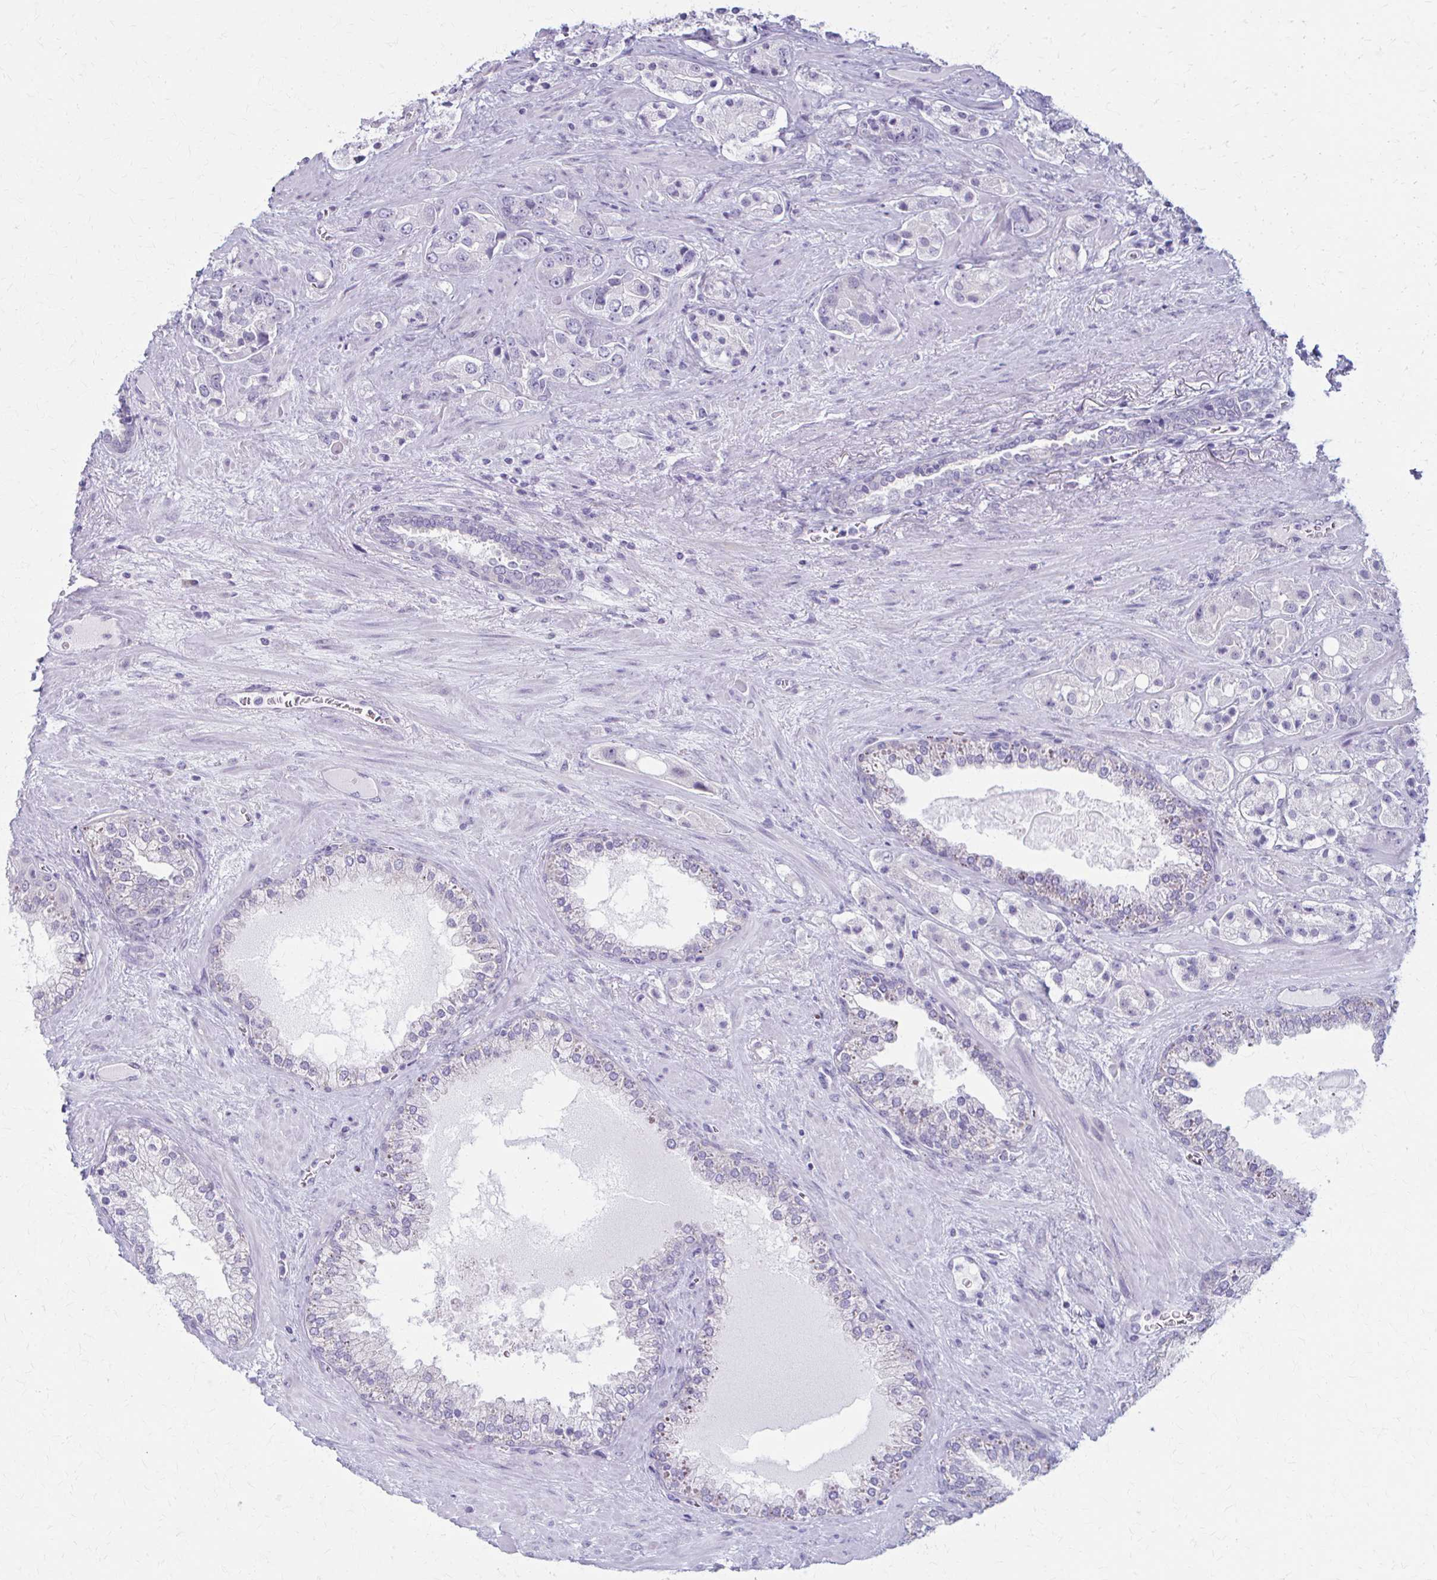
{"staining": {"intensity": "negative", "quantity": "none", "location": "none"}, "tissue": "prostate cancer", "cell_type": "Tumor cells", "image_type": "cancer", "snomed": [{"axis": "morphology", "description": "Adenocarcinoma, High grade"}, {"axis": "topography", "description": "Prostate"}], "caption": "Tumor cells show no significant positivity in prostate cancer.", "gene": "PRKRA", "patient": {"sex": "male", "age": 67}}